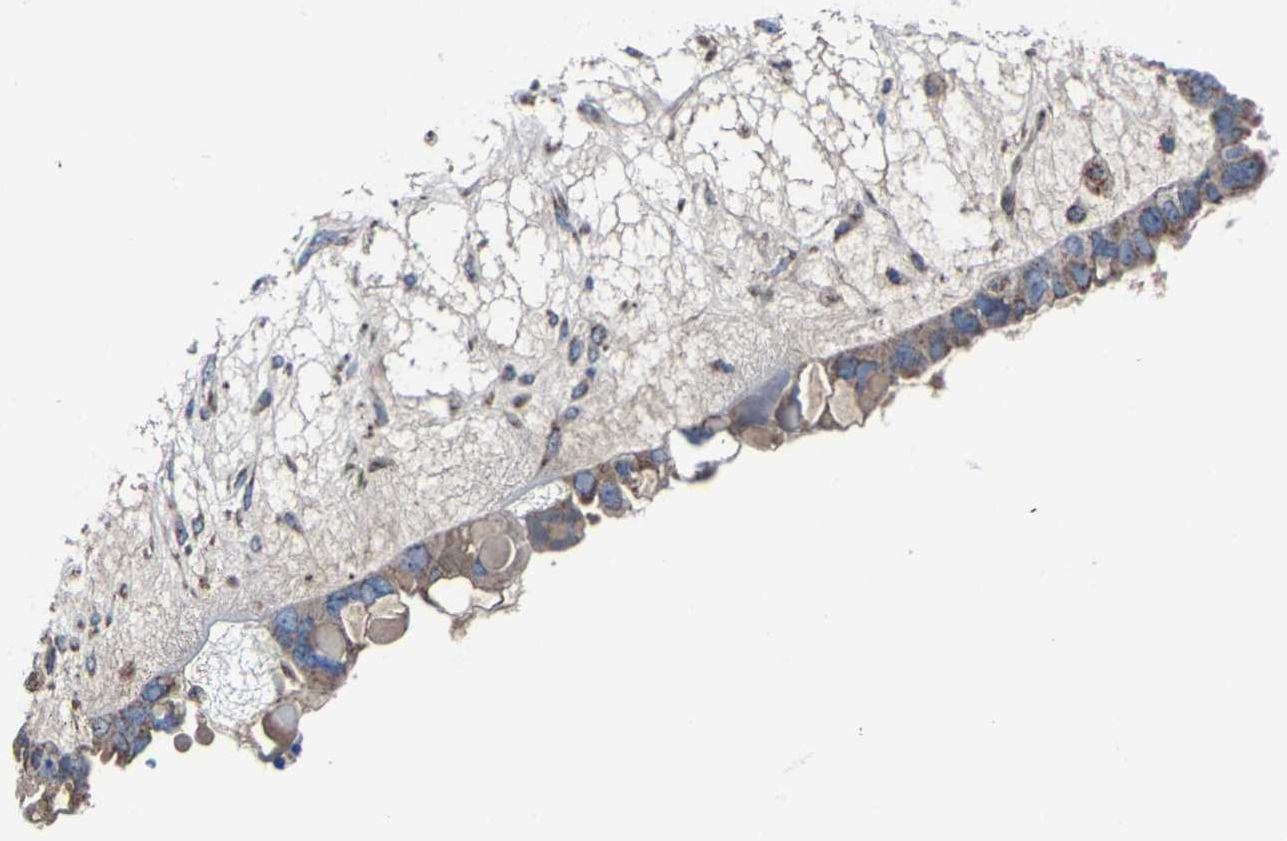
{"staining": {"intensity": "weak", "quantity": "25%-75%", "location": "cytoplasmic/membranous"}, "tissue": "ovarian cancer", "cell_type": "Tumor cells", "image_type": "cancer", "snomed": [{"axis": "morphology", "description": "Cystadenocarcinoma, serous, NOS"}, {"axis": "topography", "description": "Ovary"}], "caption": "The immunohistochemical stain highlights weak cytoplasmic/membranous positivity in tumor cells of ovarian cancer (serous cystadenocarcinoma) tissue.", "gene": "ZCCHC7", "patient": {"sex": "female", "age": 79}}